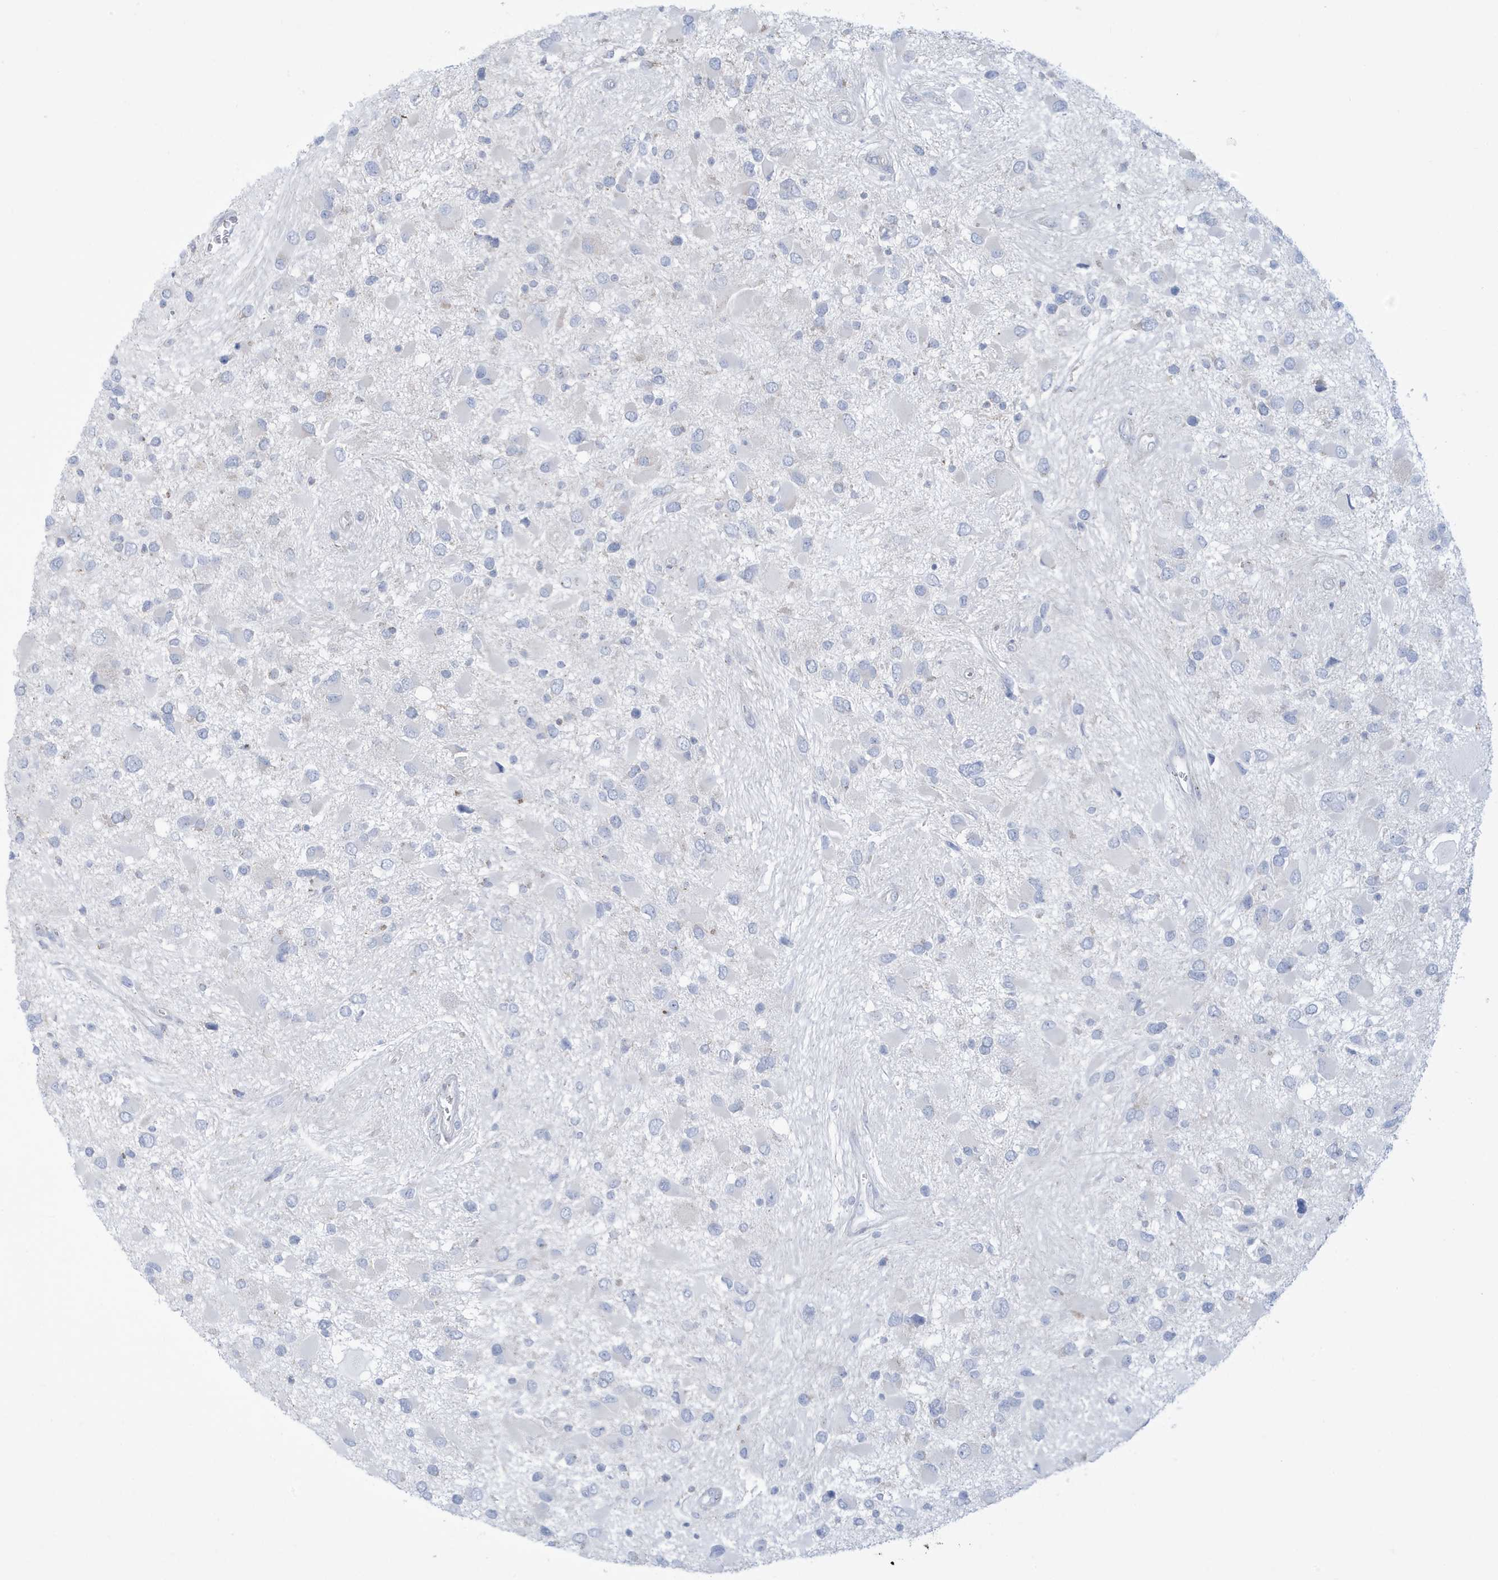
{"staining": {"intensity": "negative", "quantity": "none", "location": "none"}, "tissue": "glioma", "cell_type": "Tumor cells", "image_type": "cancer", "snomed": [{"axis": "morphology", "description": "Glioma, malignant, High grade"}, {"axis": "topography", "description": "Brain"}], "caption": "IHC image of neoplastic tissue: human glioma stained with DAB (3,3'-diaminobenzidine) shows no significant protein positivity in tumor cells.", "gene": "SLAMF9", "patient": {"sex": "male", "age": 53}}